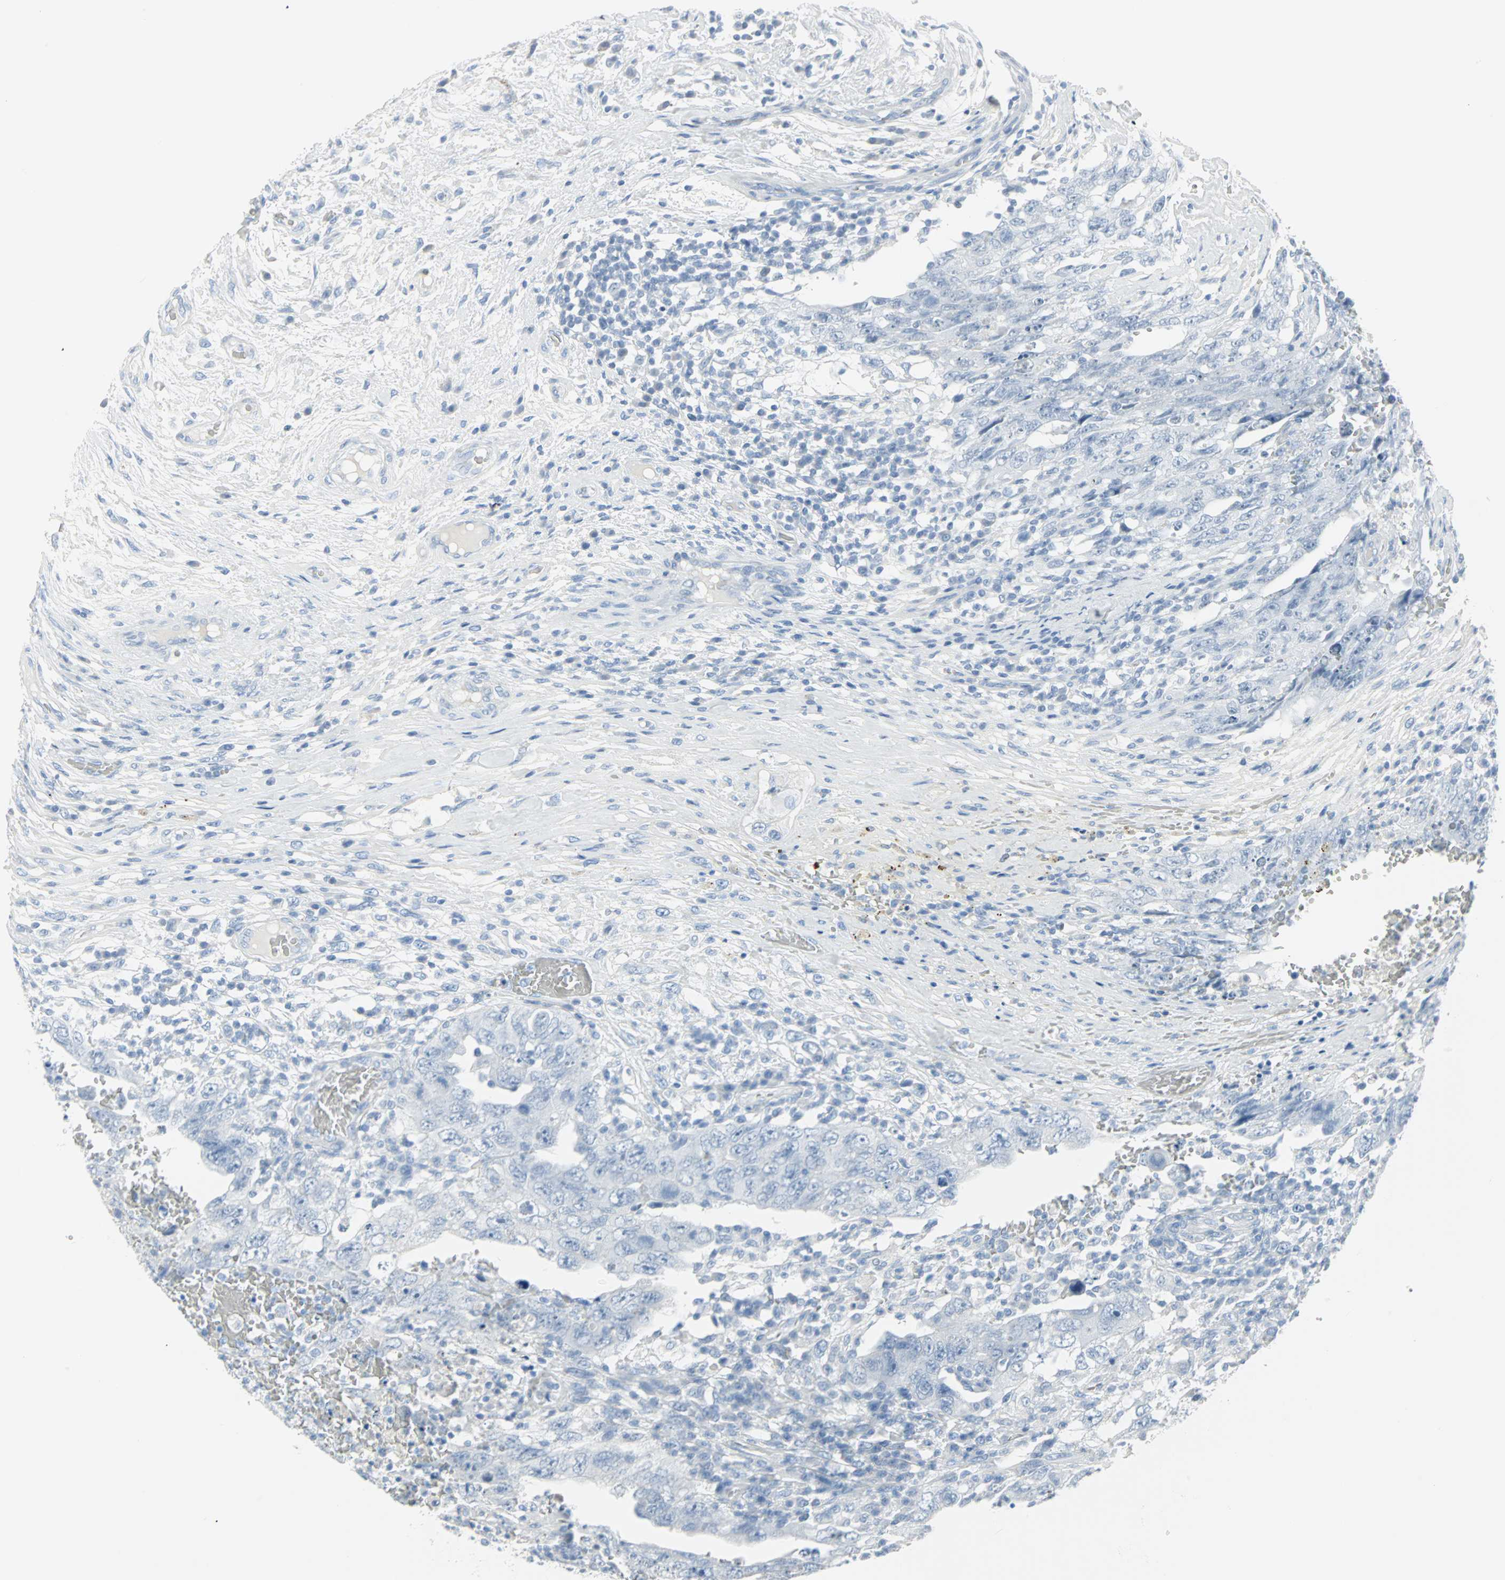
{"staining": {"intensity": "negative", "quantity": "none", "location": "none"}, "tissue": "testis cancer", "cell_type": "Tumor cells", "image_type": "cancer", "snomed": [{"axis": "morphology", "description": "Carcinoma, Embryonal, NOS"}, {"axis": "topography", "description": "Testis"}], "caption": "Immunohistochemistry photomicrograph of human testis embryonal carcinoma stained for a protein (brown), which reveals no positivity in tumor cells.", "gene": "STX1A", "patient": {"sex": "male", "age": 26}}